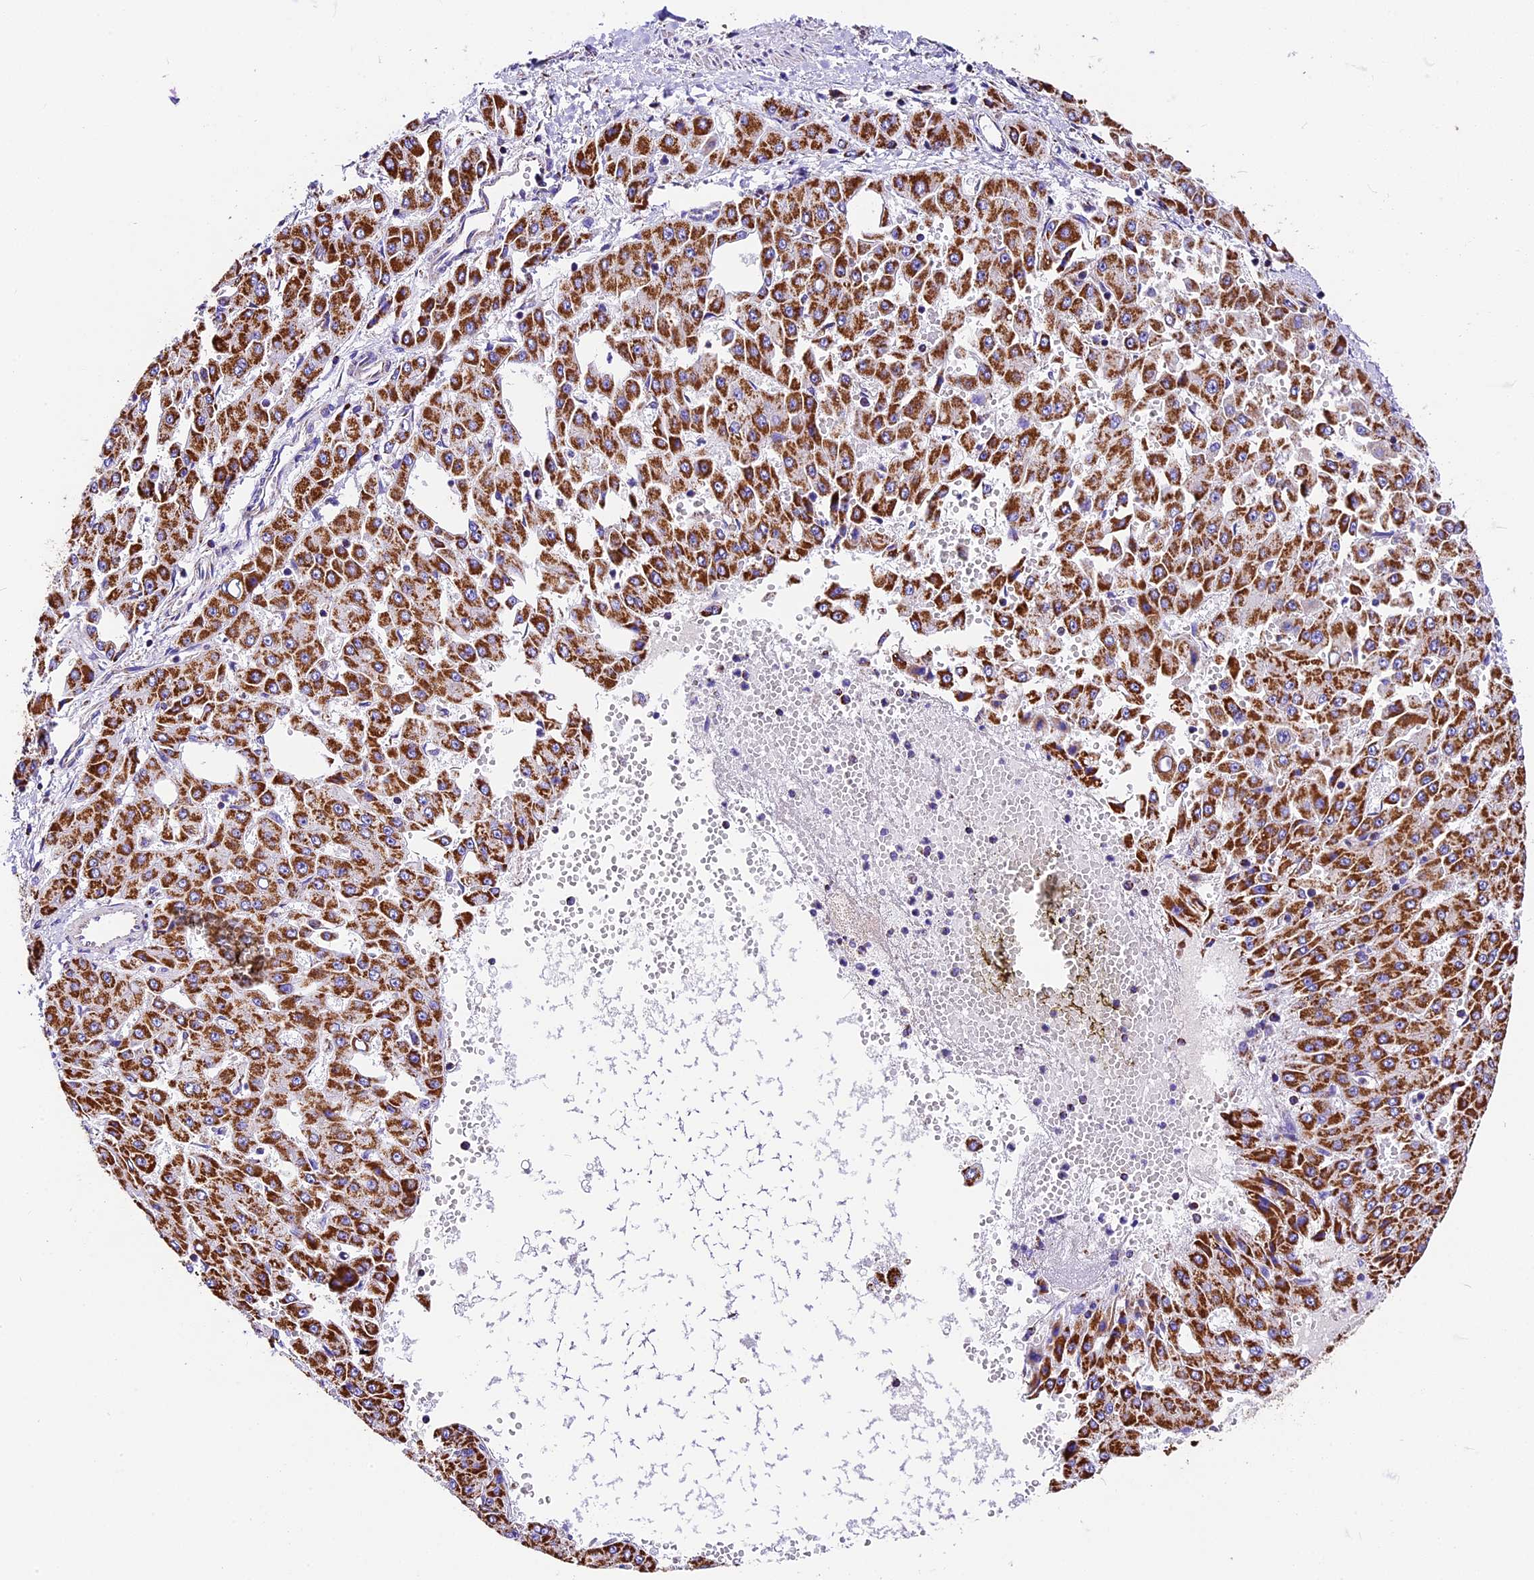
{"staining": {"intensity": "strong", "quantity": ">75%", "location": "cytoplasmic/membranous"}, "tissue": "liver cancer", "cell_type": "Tumor cells", "image_type": "cancer", "snomed": [{"axis": "morphology", "description": "Carcinoma, Hepatocellular, NOS"}, {"axis": "topography", "description": "Liver"}], "caption": "IHC (DAB (3,3'-diaminobenzidine)) staining of hepatocellular carcinoma (liver) exhibits strong cytoplasmic/membranous protein expression in about >75% of tumor cells.", "gene": "DCAF5", "patient": {"sex": "male", "age": 47}}